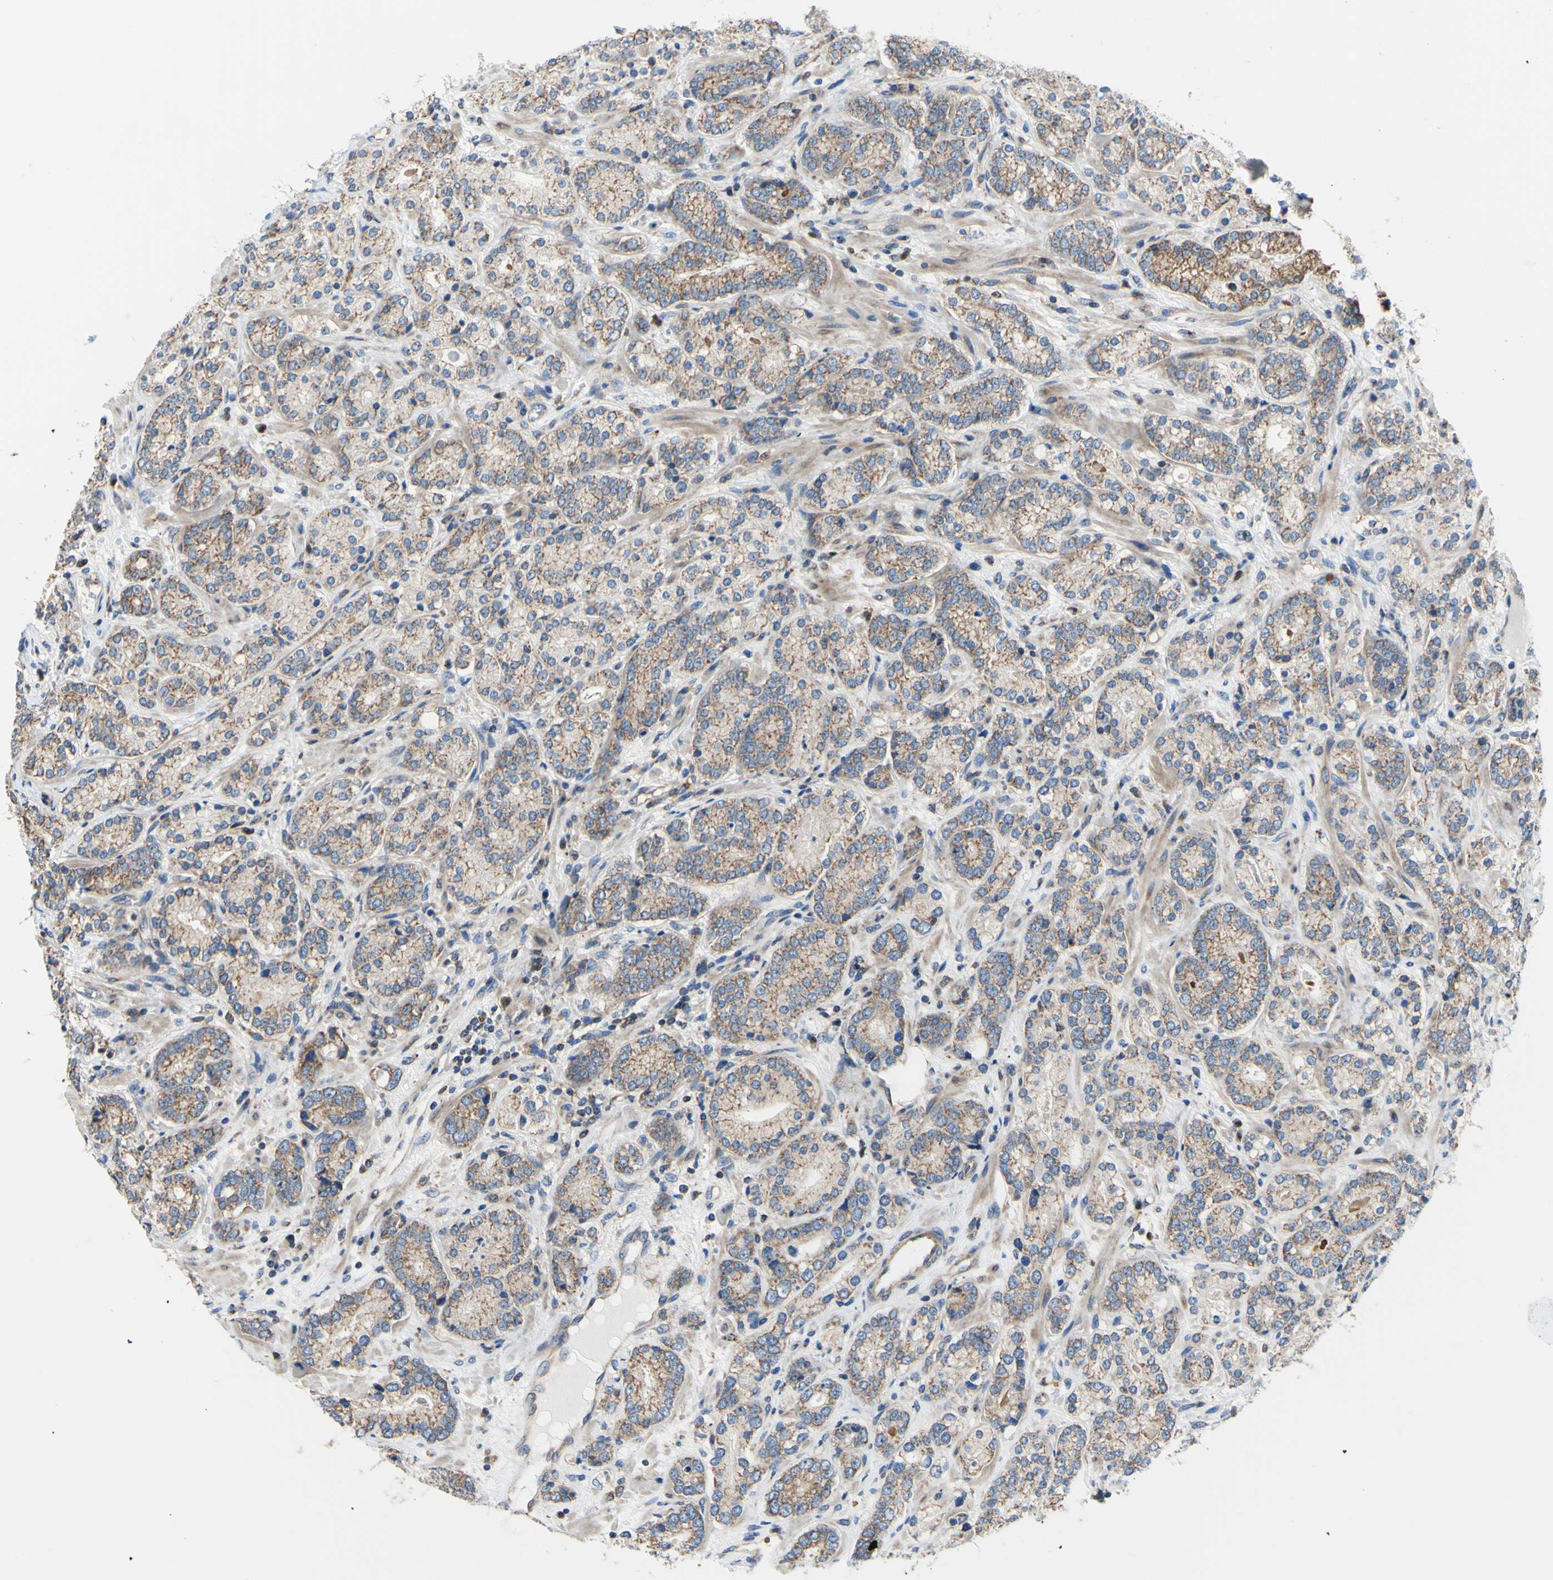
{"staining": {"intensity": "moderate", "quantity": ">75%", "location": "cytoplasmic/membranous"}, "tissue": "prostate cancer", "cell_type": "Tumor cells", "image_type": "cancer", "snomed": [{"axis": "morphology", "description": "Adenocarcinoma, High grade"}, {"axis": "topography", "description": "Prostate"}], "caption": "High-power microscopy captured an IHC photomicrograph of prostate cancer (adenocarcinoma (high-grade)), revealing moderate cytoplasmic/membranous positivity in approximately >75% of tumor cells.", "gene": "FMR1", "patient": {"sex": "male", "age": 61}}